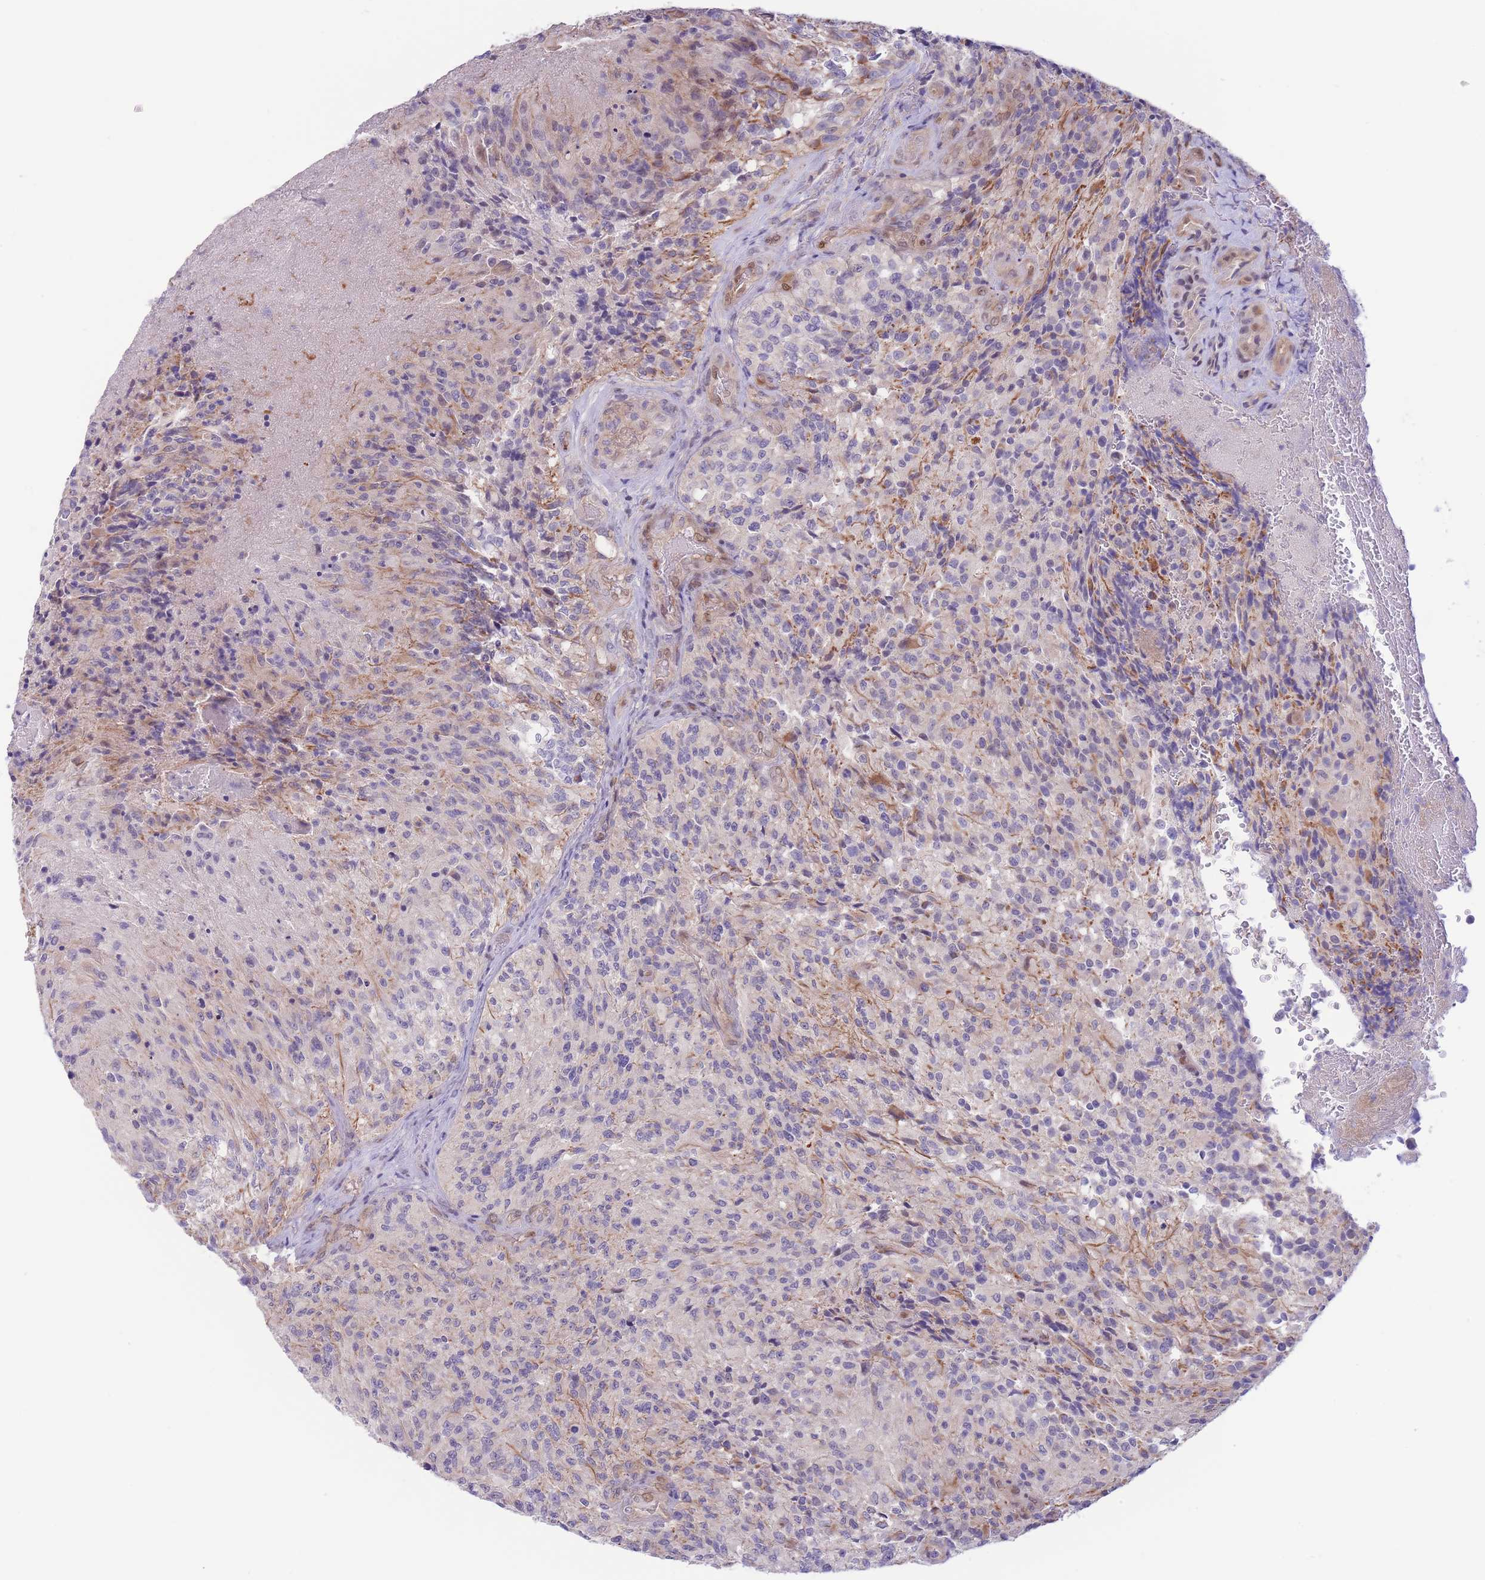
{"staining": {"intensity": "negative", "quantity": "none", "location": "none"}, "tissue": "glioma", "cell_type": "Tumor cells", "image_type": "cancer", "snomed": [{"axis": "morphology", "description": "Normal tissue, NOS"}, {"axis": "morphology", "description": "Glioma, malignant, High grade"}, {"axis": "topography", "description": "Cerebral cortex"}], "caption": "Glioma stained for a protein using immunohistochemistry exhibits no staining tumor cells.", "gene": "C9orf152", "patient": {"sex": "male", "age": 56}}